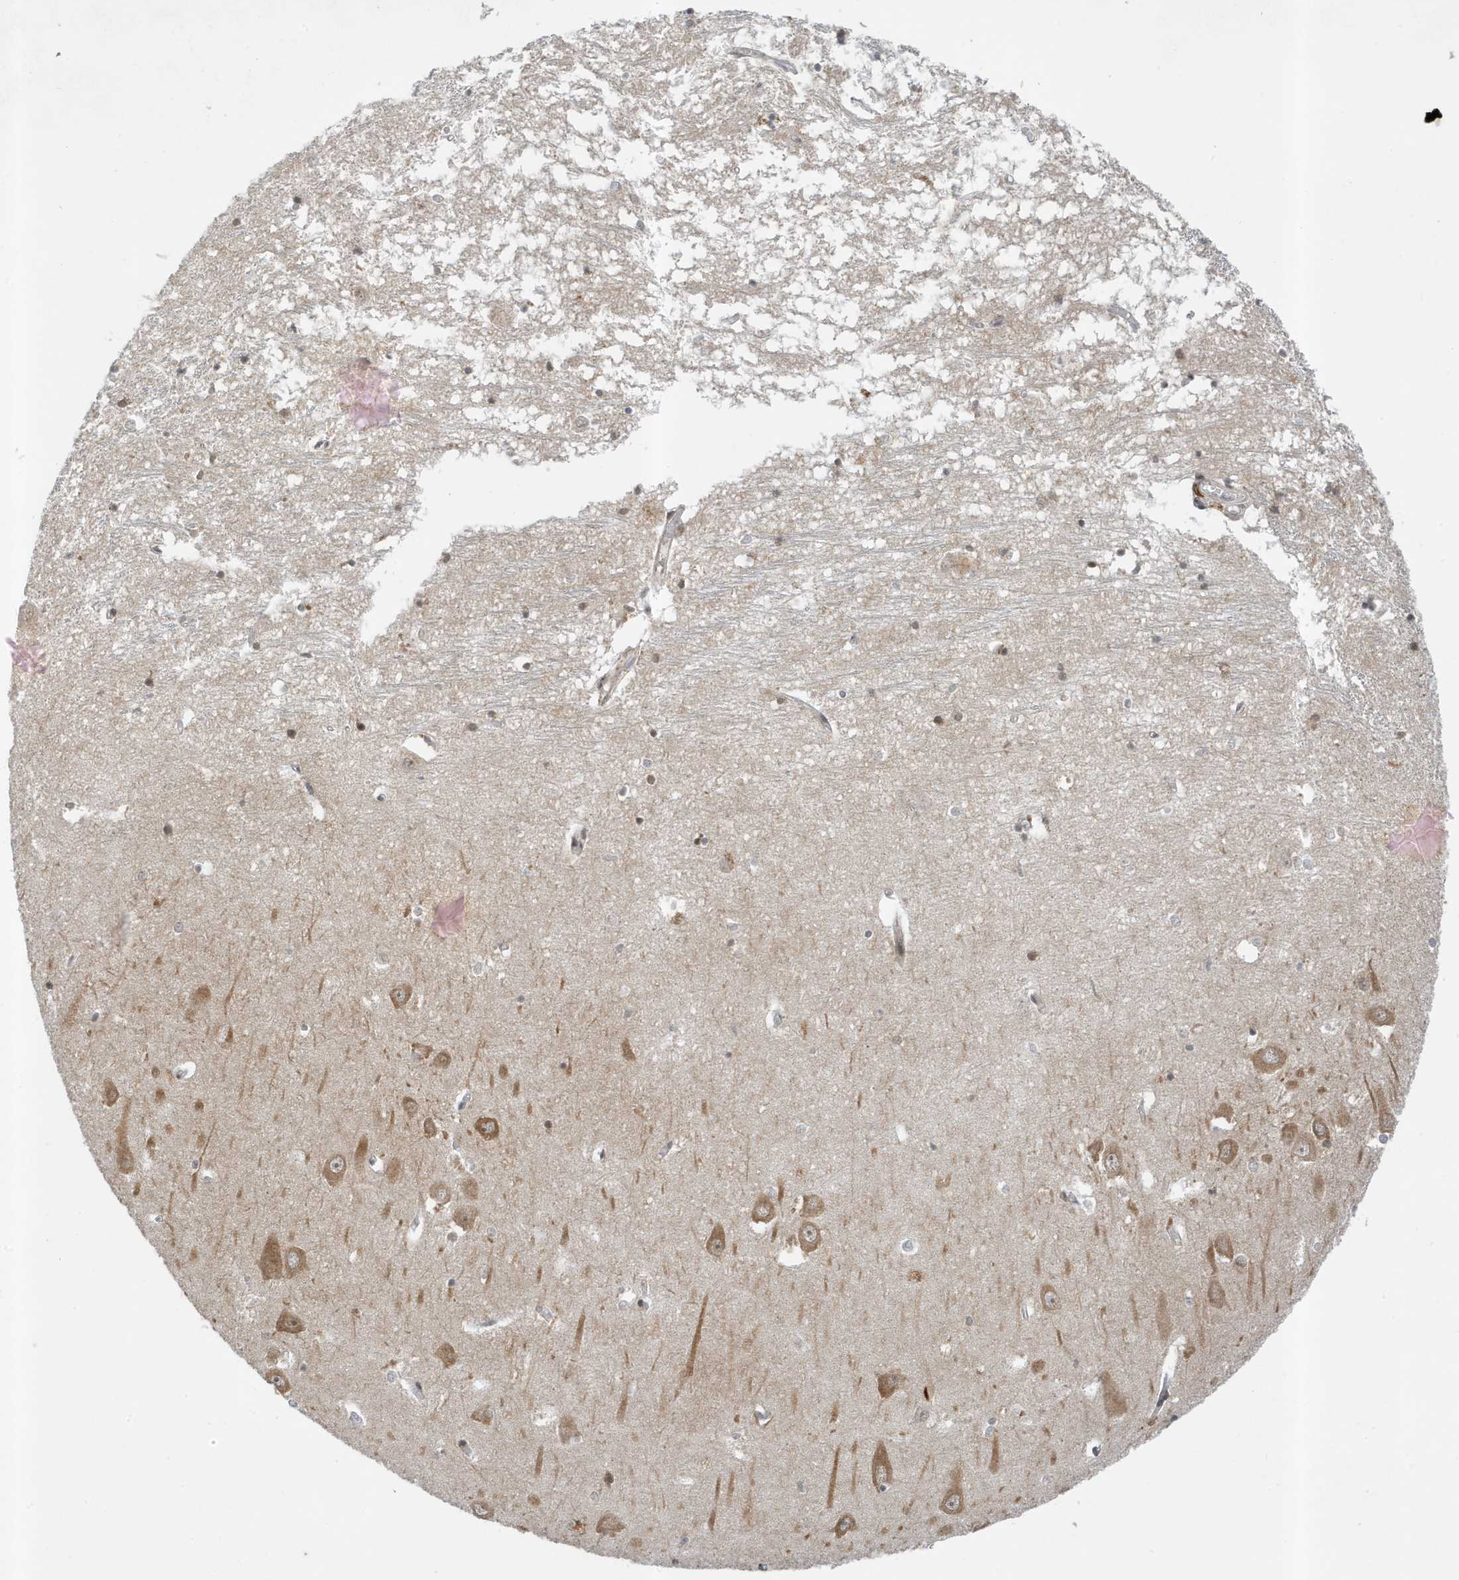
{"staining": {"intensity": "weak", "quantity": "25%-75%", "location": "cytoplasmic/membranous"}, "tissue": "hippocampus", "cell_type": "Glial cells", "image_type": "normal", "snomed": [{"axis": "morphology", "description": "Normal tissue, NOS"}, {"axis": "topography", "description": "Hippocampus"}], "caption": "DAB (3,3'-diaminobenzidine) immunohistochemical staining of benign human hippocampus displays weak cytoplasmic/membranous protein expression in approximately 25%-75% of glial cells.", "gene": "MAST3", "patient": {"sex": "male", "age": 70}}